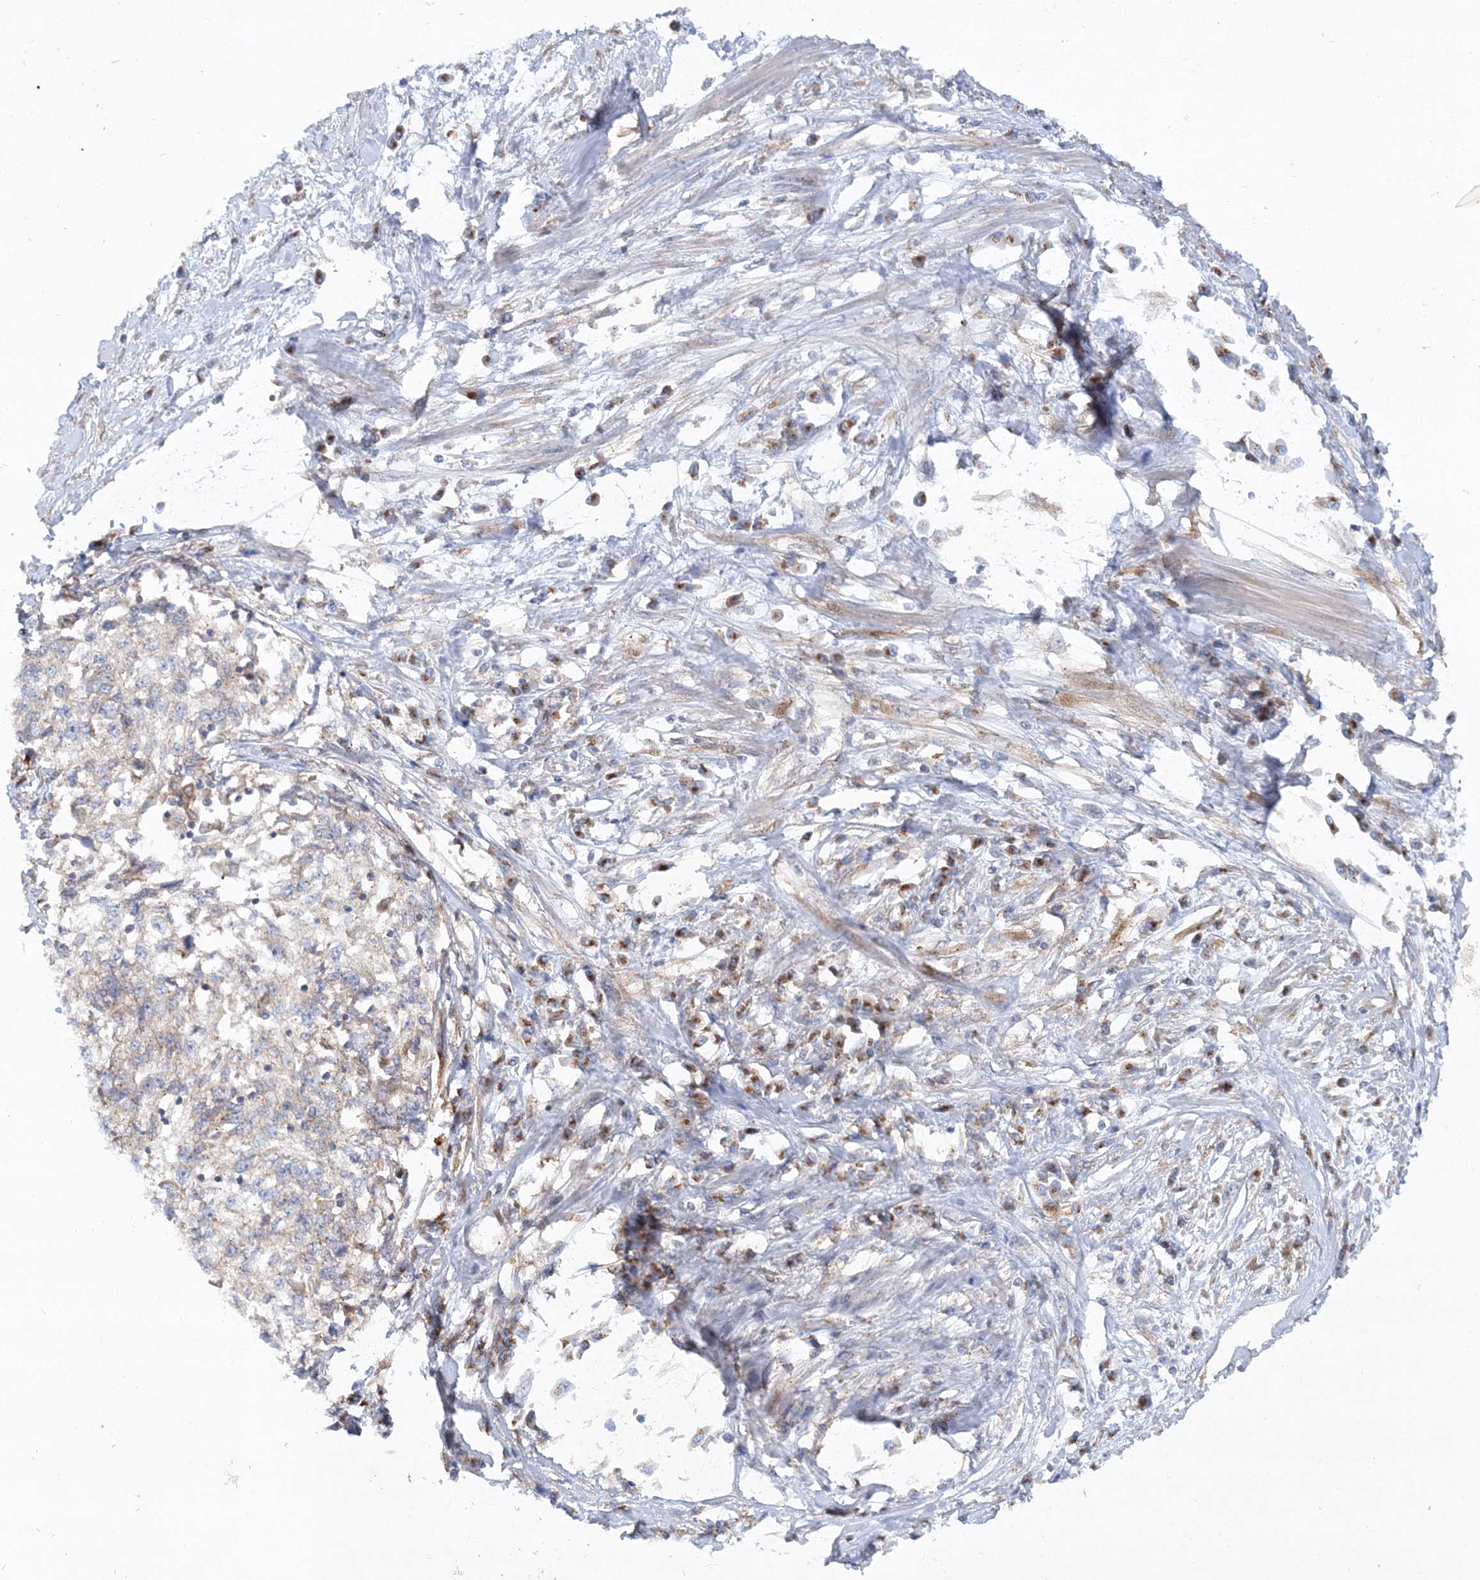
{"staining": {"intensity": "moderate", "quantity": "<25%", "location": "cytoplasmic/membranous"}, "tissue": "cervical cancer", "cell_type": "Tumor cells", "image_type": "cancer", "snomed": [{"axis": "morphology", "description": "Squamous cell carcinoma, NOS"}, {"axis": "topography", "description": "Cervix"}], "caption": "Human cervical cancer (squamous cell carcinoma) stained with a protein marker exhibits moderate staining in tumor cells.", "gene": "SEC23IP", "patient": {"sex": "female", "age": 57}}